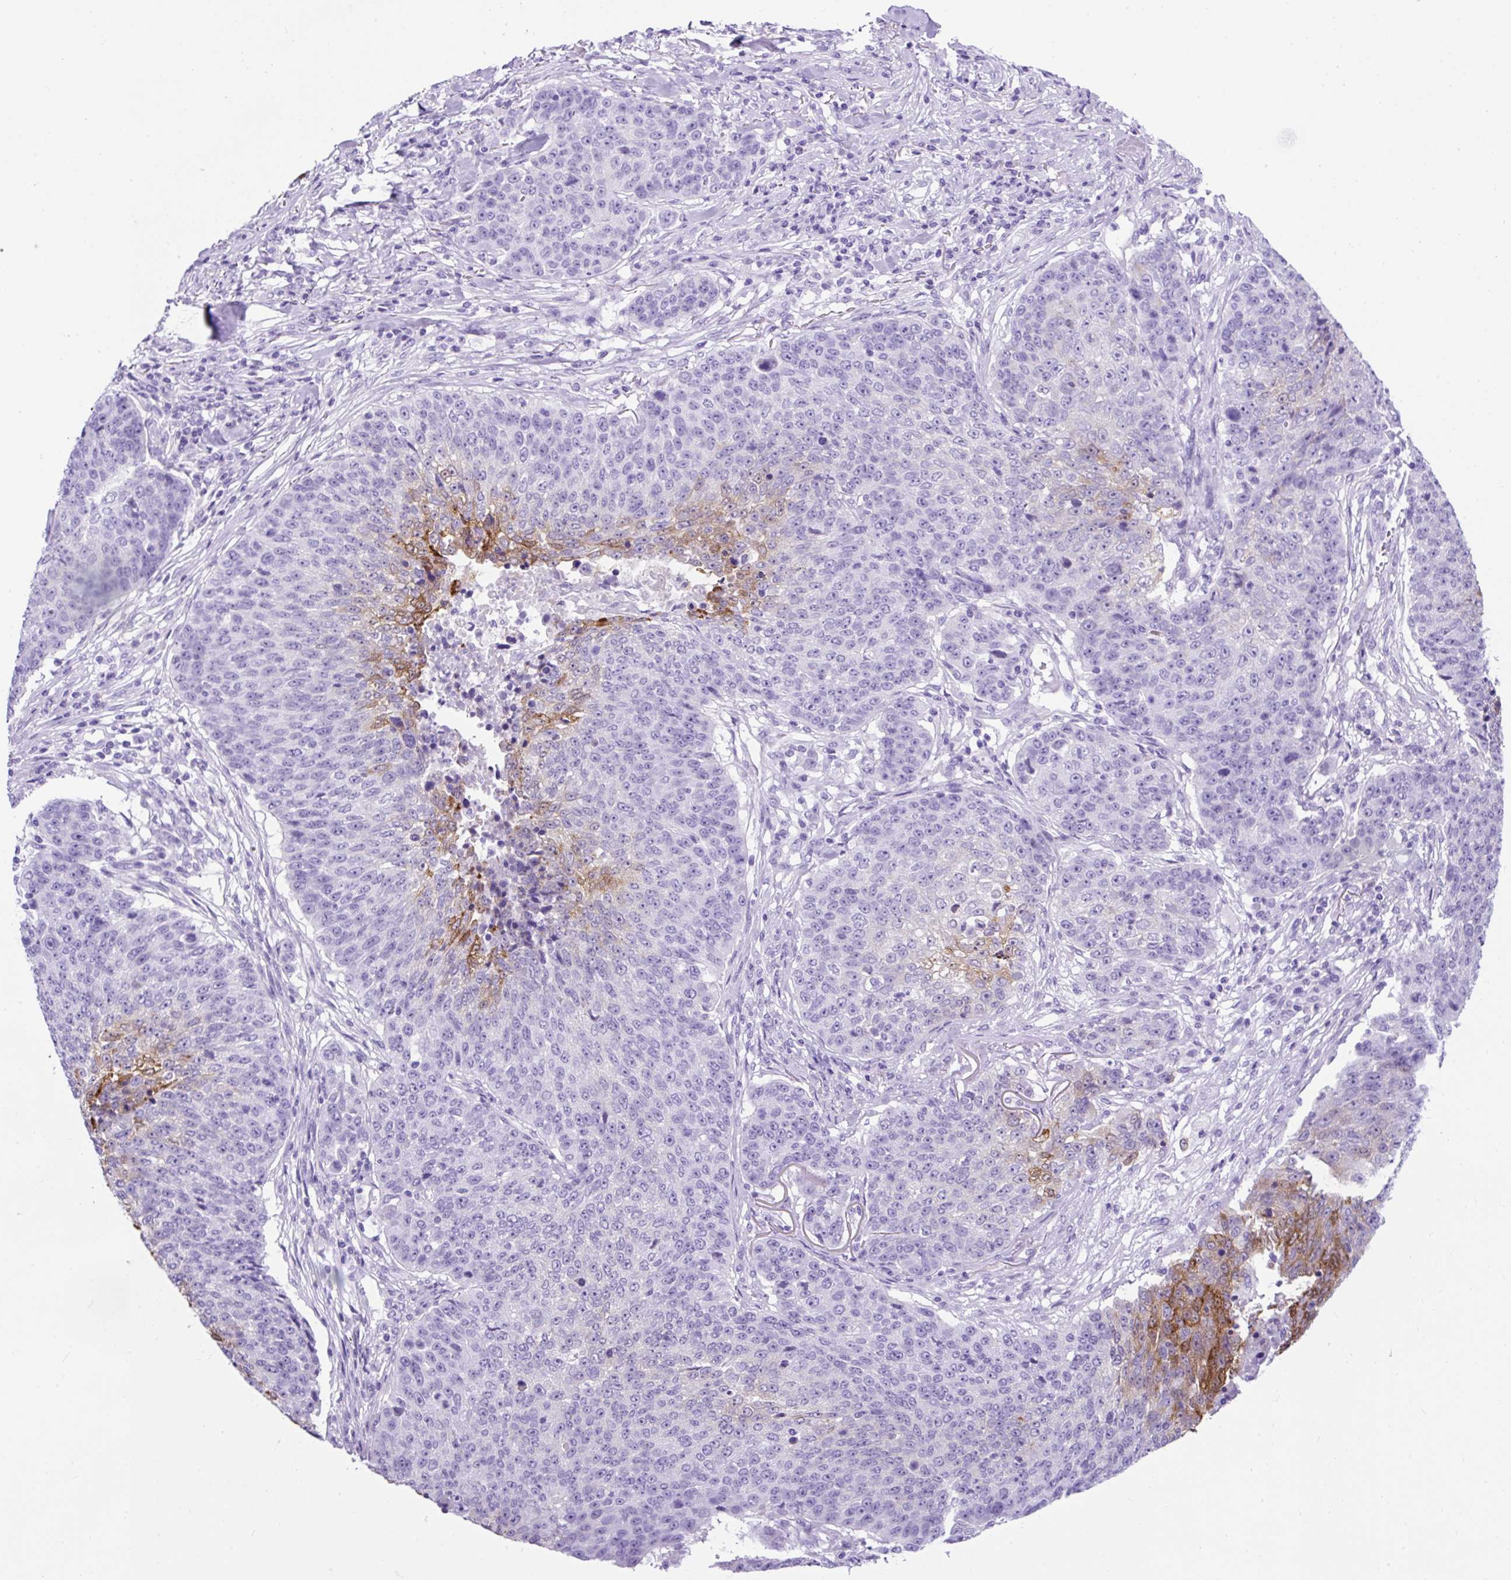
{"staining": {"intensity": "moderate", "quantity": "<25%", "location": "cytoplasmic/membranous"}, "tissue": "lung cancer", "cell_type": "Tumor cells", "image_type": "cancer", "snomed": [{"axis": "morphology", "description": "Normal tissue, NOS"}, {"axis": "morphology", "description": "Squamous cell carcinoma, NOS"}, {"axis": "topography", "description": "Lymph node"}, {"axis": "topography", "description": "Lung"}], "caption": "Lung squamous cell carcinoma tissue exhibits moderate cytoplasmic/membranous staining in about <25% of tumor cells", "gene": "KRT12", "patient": {"sex": "male", "age": 66}}